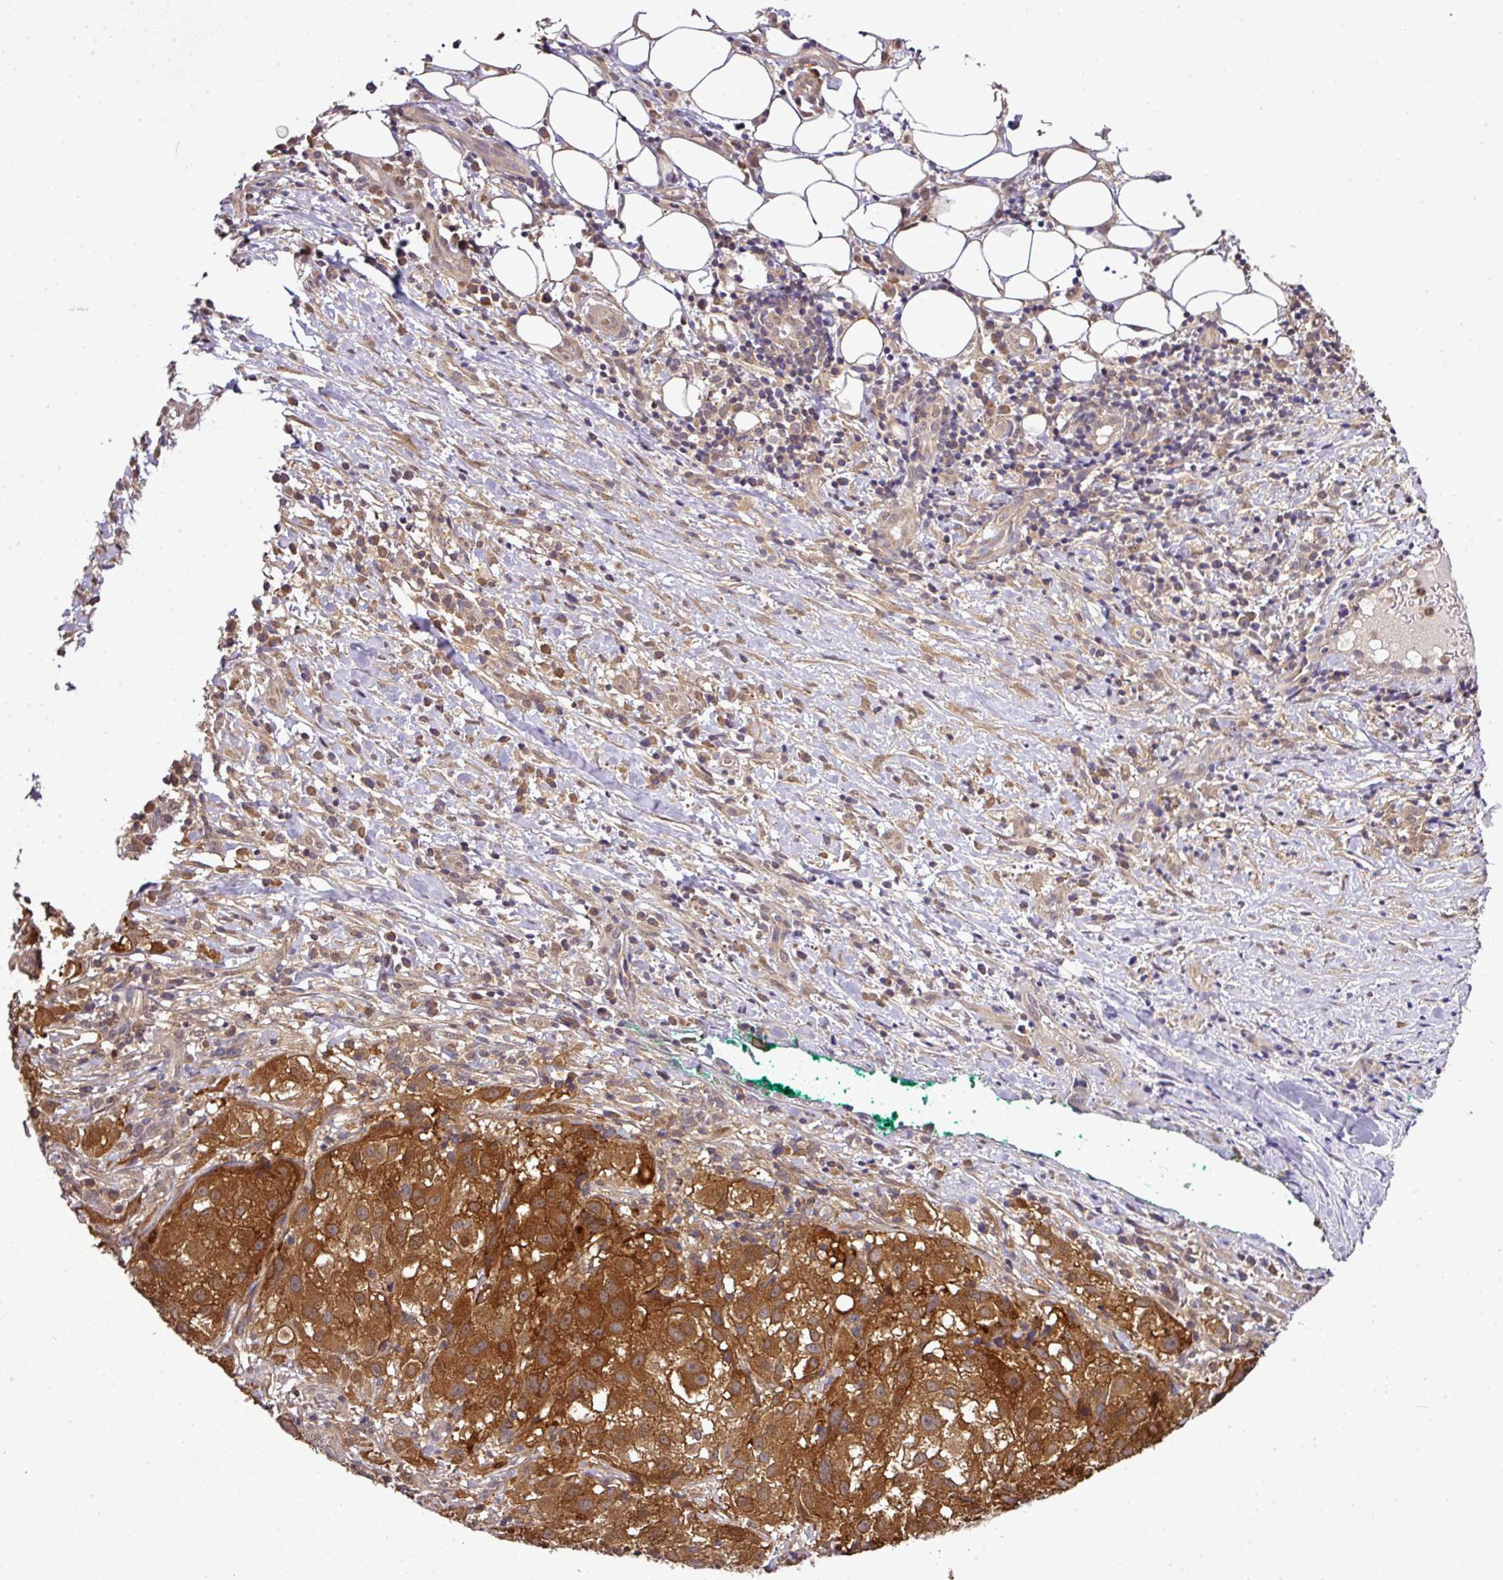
{"staining": {"intensity": "strong", "quantity": ">75%", "location": "cytoplasmic/membranous"}, "tissue": "melanoma", "cell_type": "Tumor cells", "image_type": "cancer", "snomed": [{"axis": "morphology", "description": "Necrosis, NOS"}, {"axis": "morphology", "description": "Malignant melanoma, NOS"}, {"axis": "topography", "description": "Skin"}], "caption": "Malignant melanoma stained with a brown dye shows strong cytoplasmic/membranous positive expression in about >75% of tumor cells.", "gene": "TMEM107", "patient": {"sex": "female", "age": 87}}